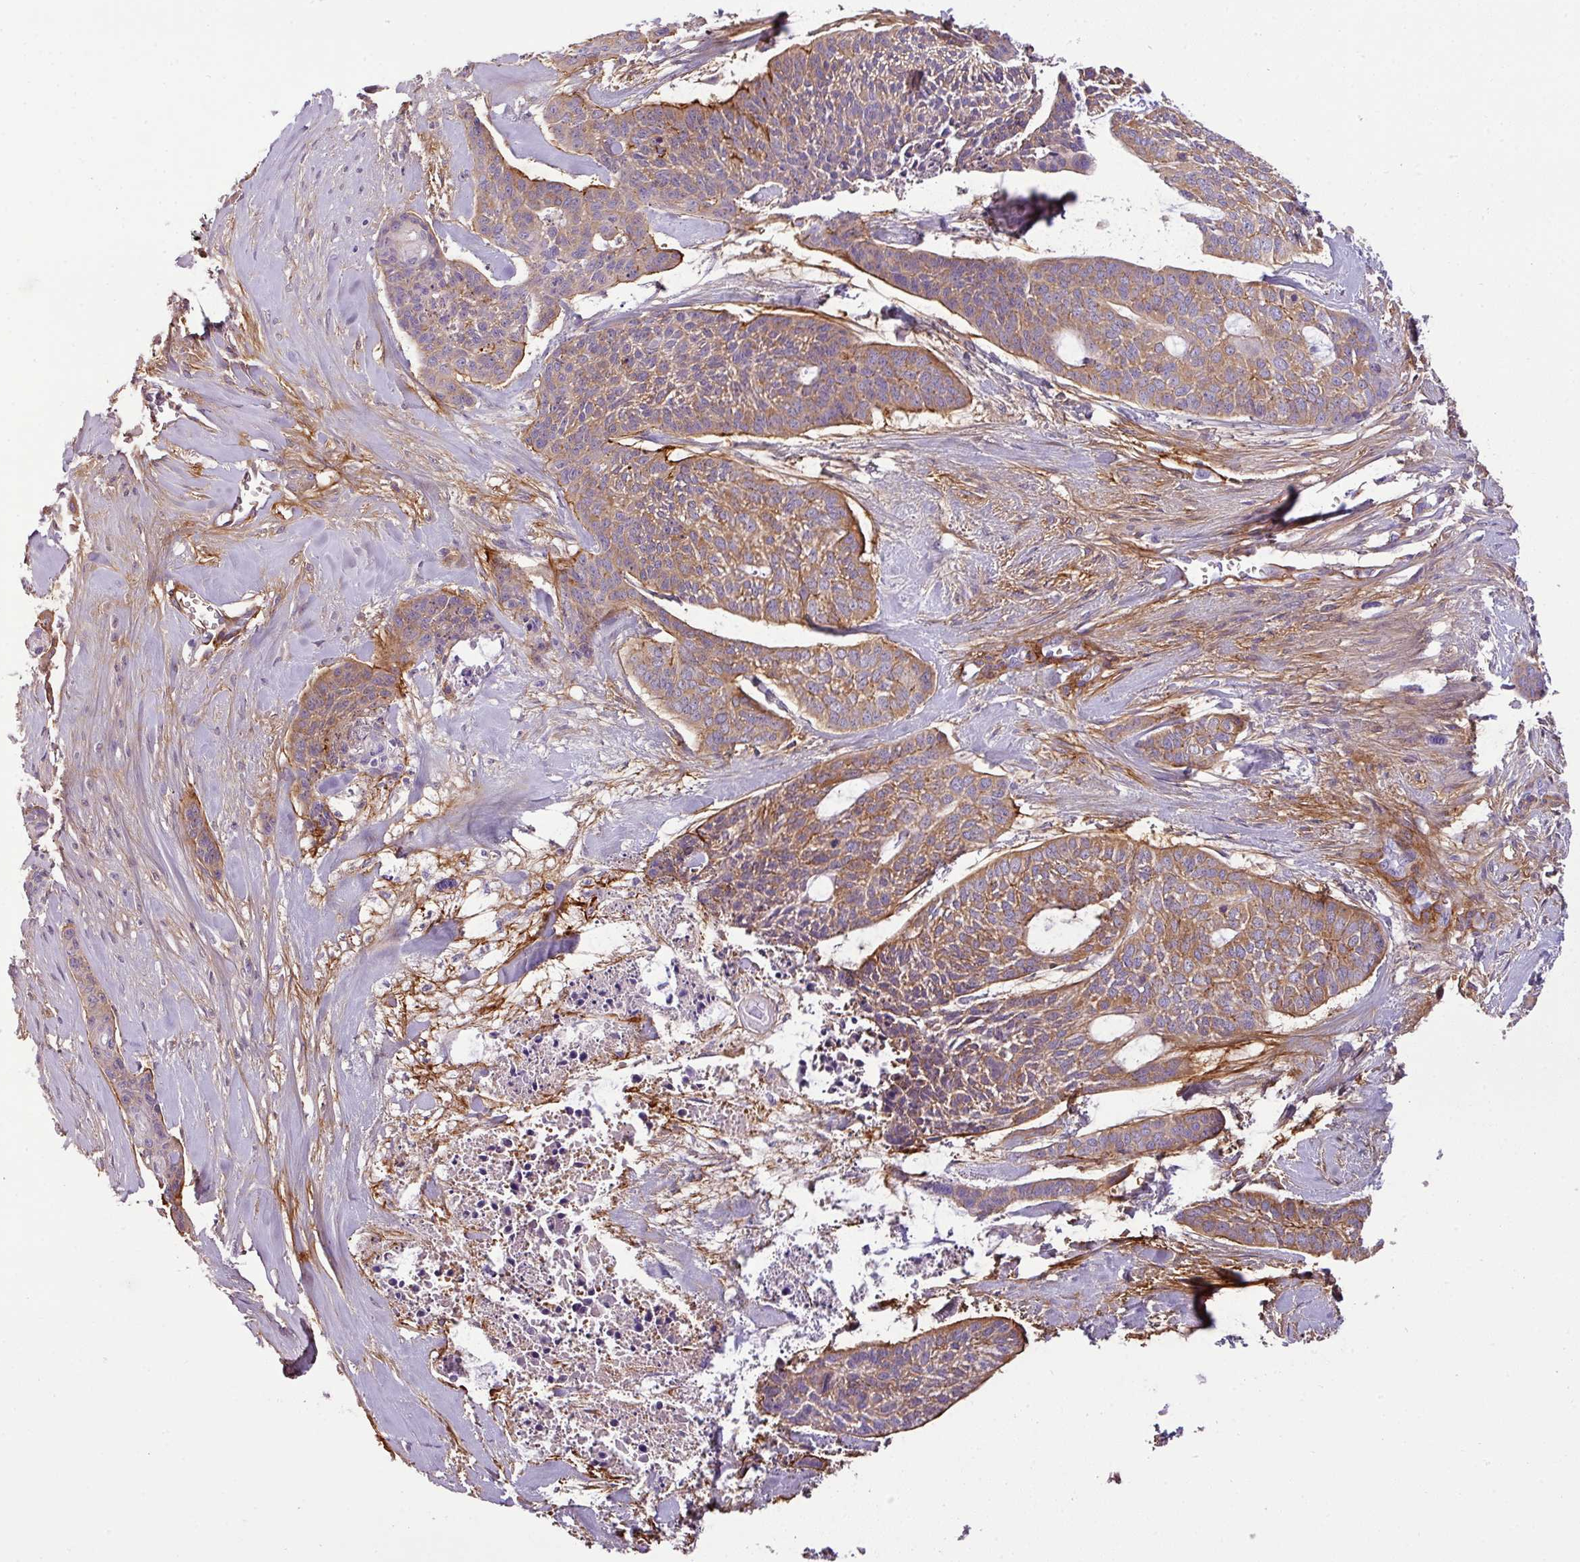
{"staining": {"intensity": "moderate", "quantity": ">75%", "location": "cytoplasmic/membranous"}, "tissue": "skin cancer", "cell_type": "Tumor cells", "image_type": "cancer", "snomed": [{"axis": "morphology", "description": "Basal cell carcinoma"}, {"axis": "topography", "description": "Skin"}], "caption": "Human skin cancer (basal cell carcinoma) stained with a brown dye displays moderate cytoplasmic/membranous positive staining in about >75% of tumor cells.", "gene": "PARD6G", "patient": {"sex": "female", "age": 64}}